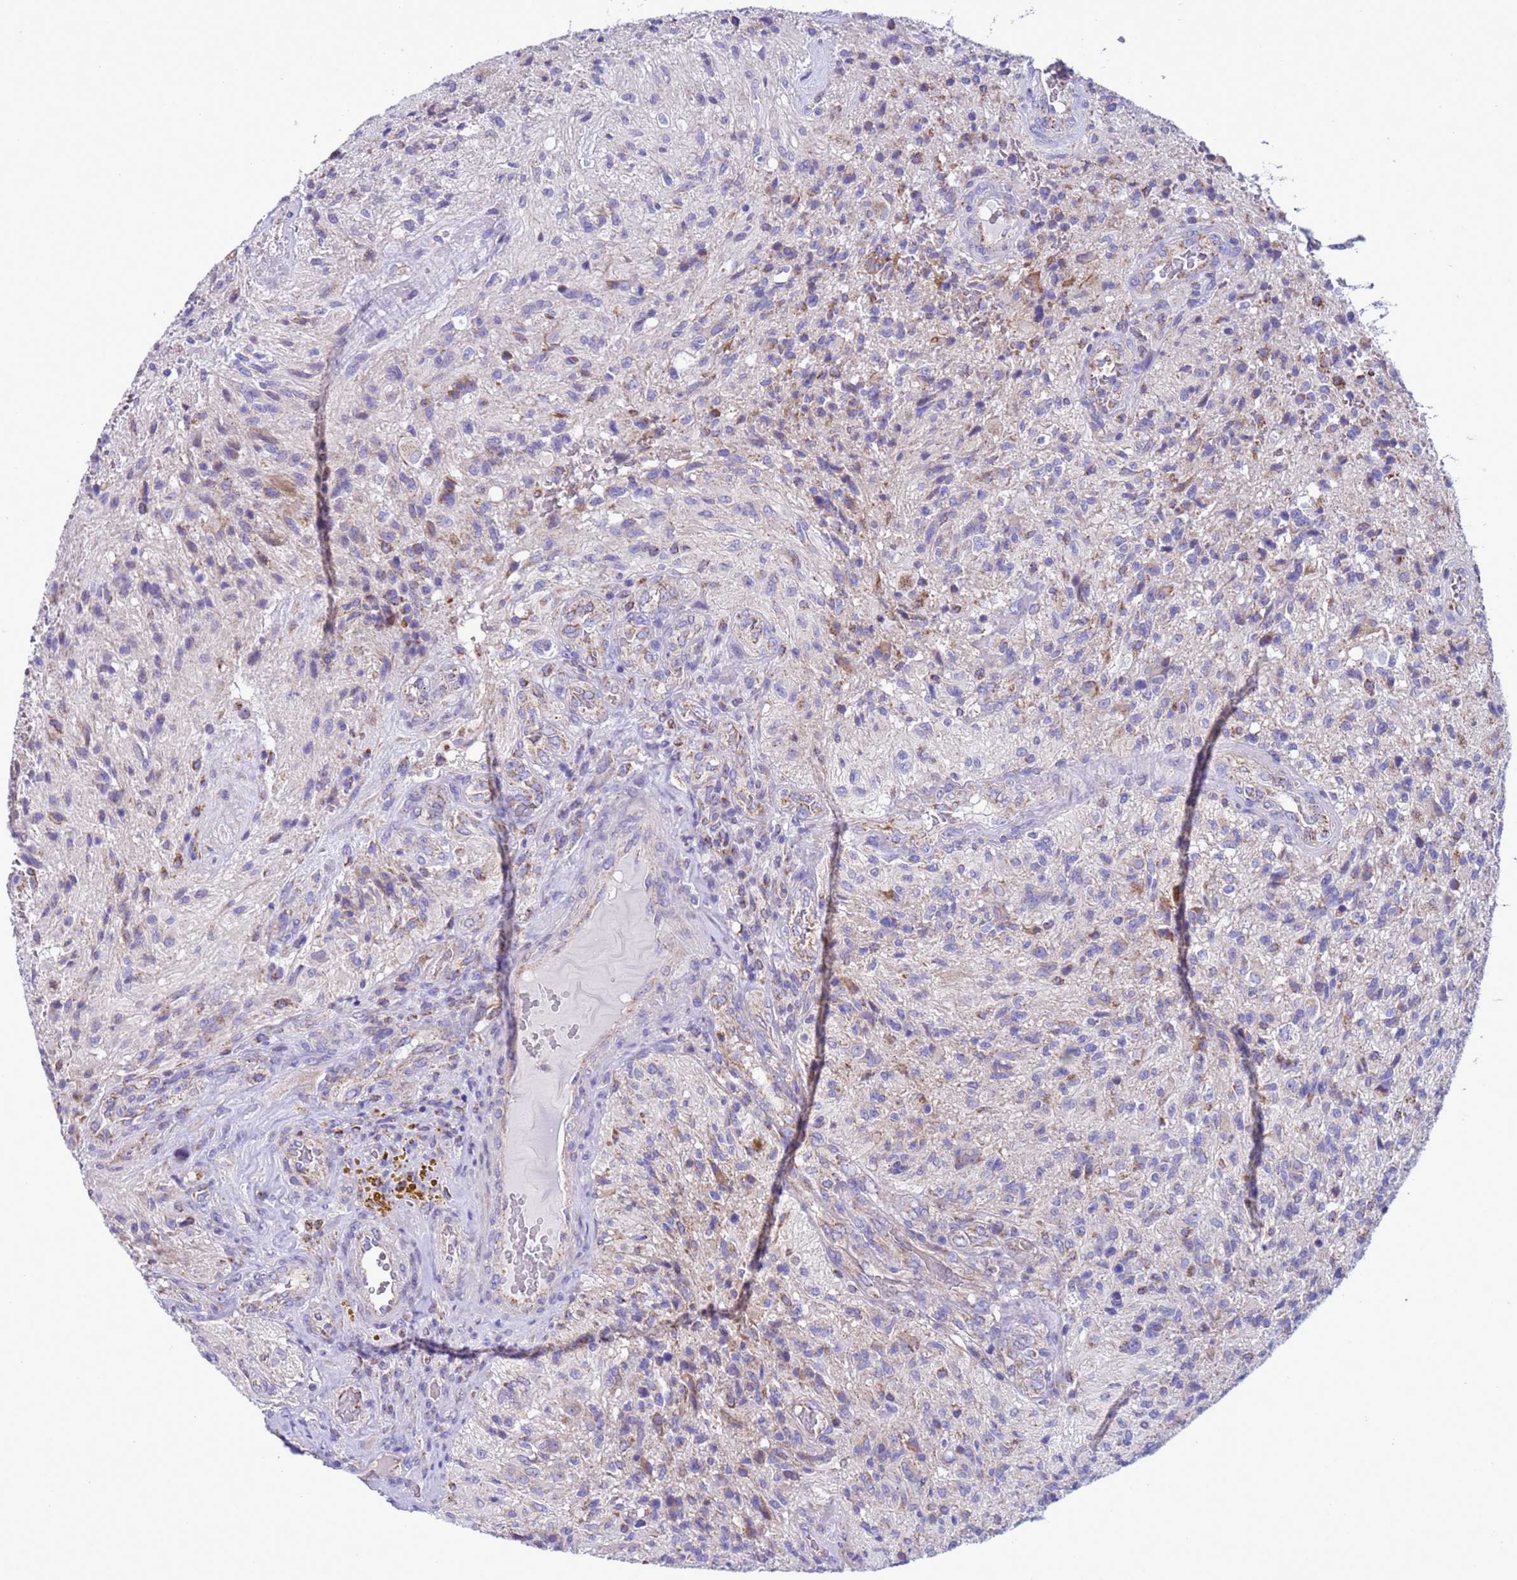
{"staining": {"intensity": "weak", "quantity": "<25%", "location": "cytoplasmic/membranous"}, "tissue": "glioma", "cell_type": "Tumor cells", "image_type": "cancer", "snomed": [{"axis": "morphology", "description": "Glioma, malignant, High grade"}, {"axis": "topography", "description": "Brain"}], "caption": "This is a histopathology image of immunohistochemistry staining of glioma, which shows no expression in tumor cells.", "gene": "CCDC191", "patient": {"sex": "male", "age": 56}}